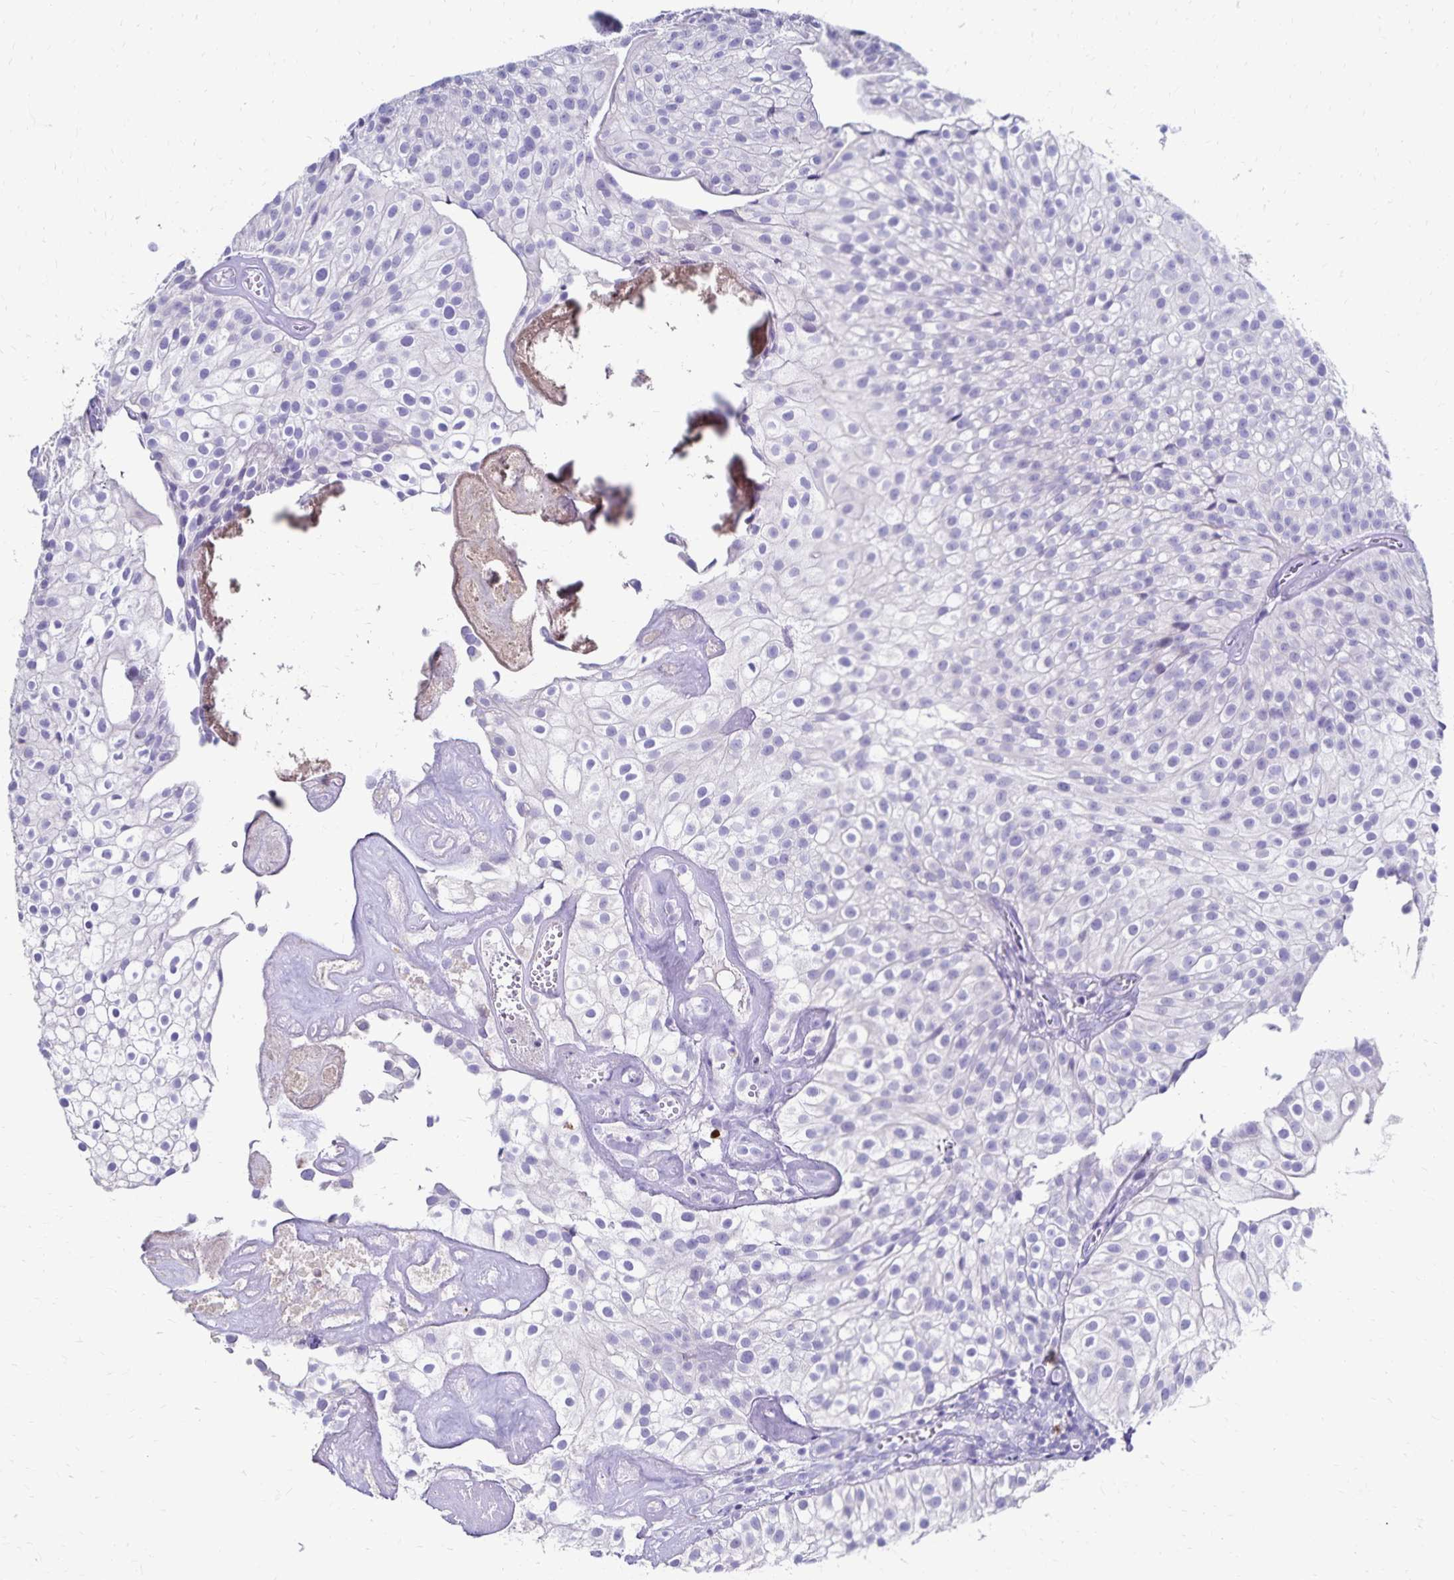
{"staining": {"intensity": "negative", "quantity": "none", "location": "none"}, "tissue": "urothelial cancer", "cell_type": "Tumor cells", "image_type": "cancer", "snomed": [{"axis": "morphology", "description": "Urothelial carcinoma, Low grade"}, {"axis": "topography", "description": "Urinary bladder"}], "caption": "The photomicrograph exhibits no significant expression in tumor cells of urothelial cancer.", "gene": "PAX5", "patient": {"sex": "male", "age": 70}}